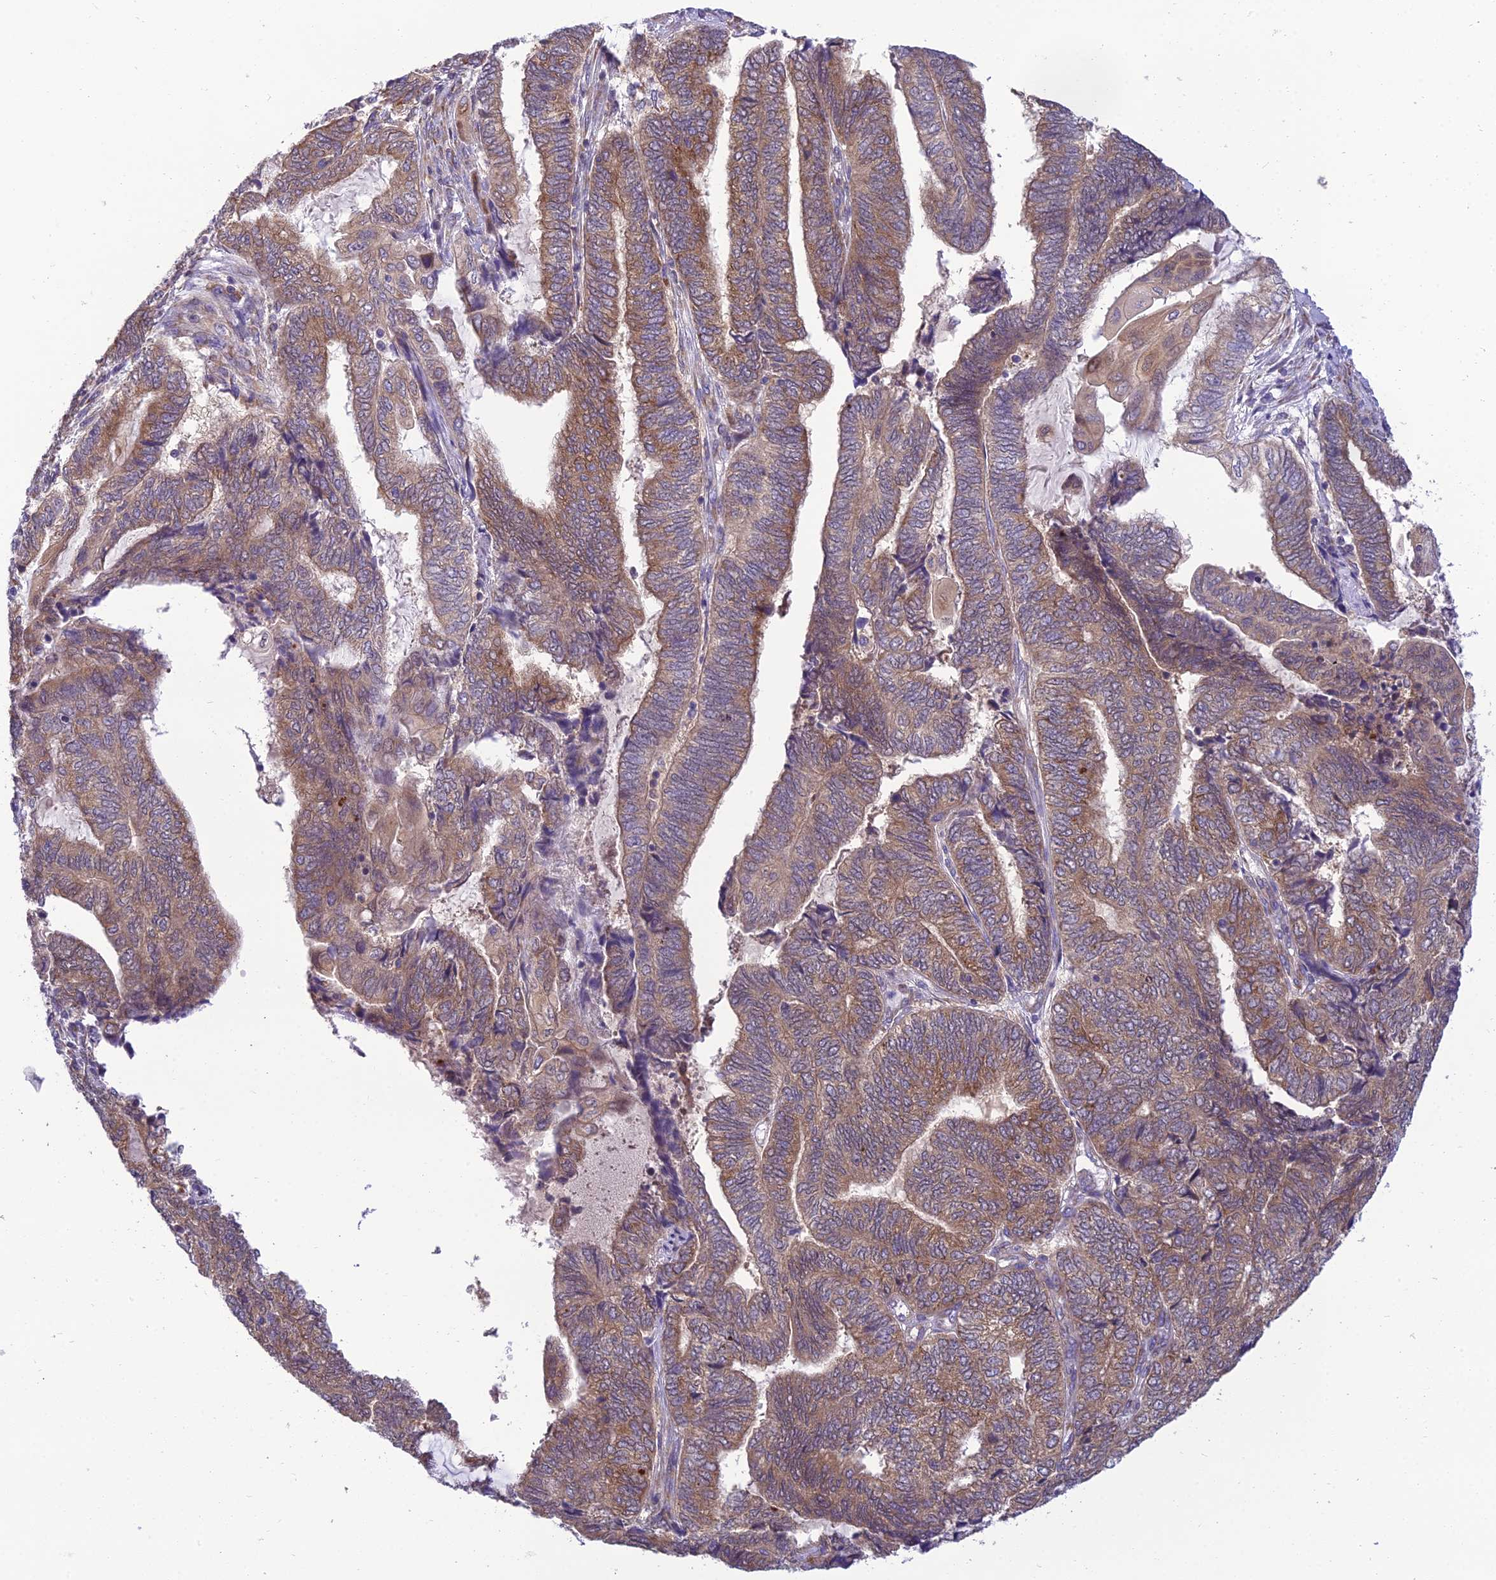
{"staining": {"intensity": "moderate", "quantity": ">75%", "location": "cytoplasmic/membranous"}, "tissue": "endometrial cancer", "cell_type": "Tumor cells", "image_type": "cancer", "snomed": [{"axis": "morphology", "description": "Adenocarcinoma, NOS"}, {"axis": "topography", "description": "Uterus"}, {"axis": "topography", "description": "Endometrium"}], "caption": "Moderate cytoplasmic/membranous protein positivity is seen in about >75% of tumor cells in endometrial cancer.", "gene": "CLCN7", "patient": {"sex": "female", "age": 70}}